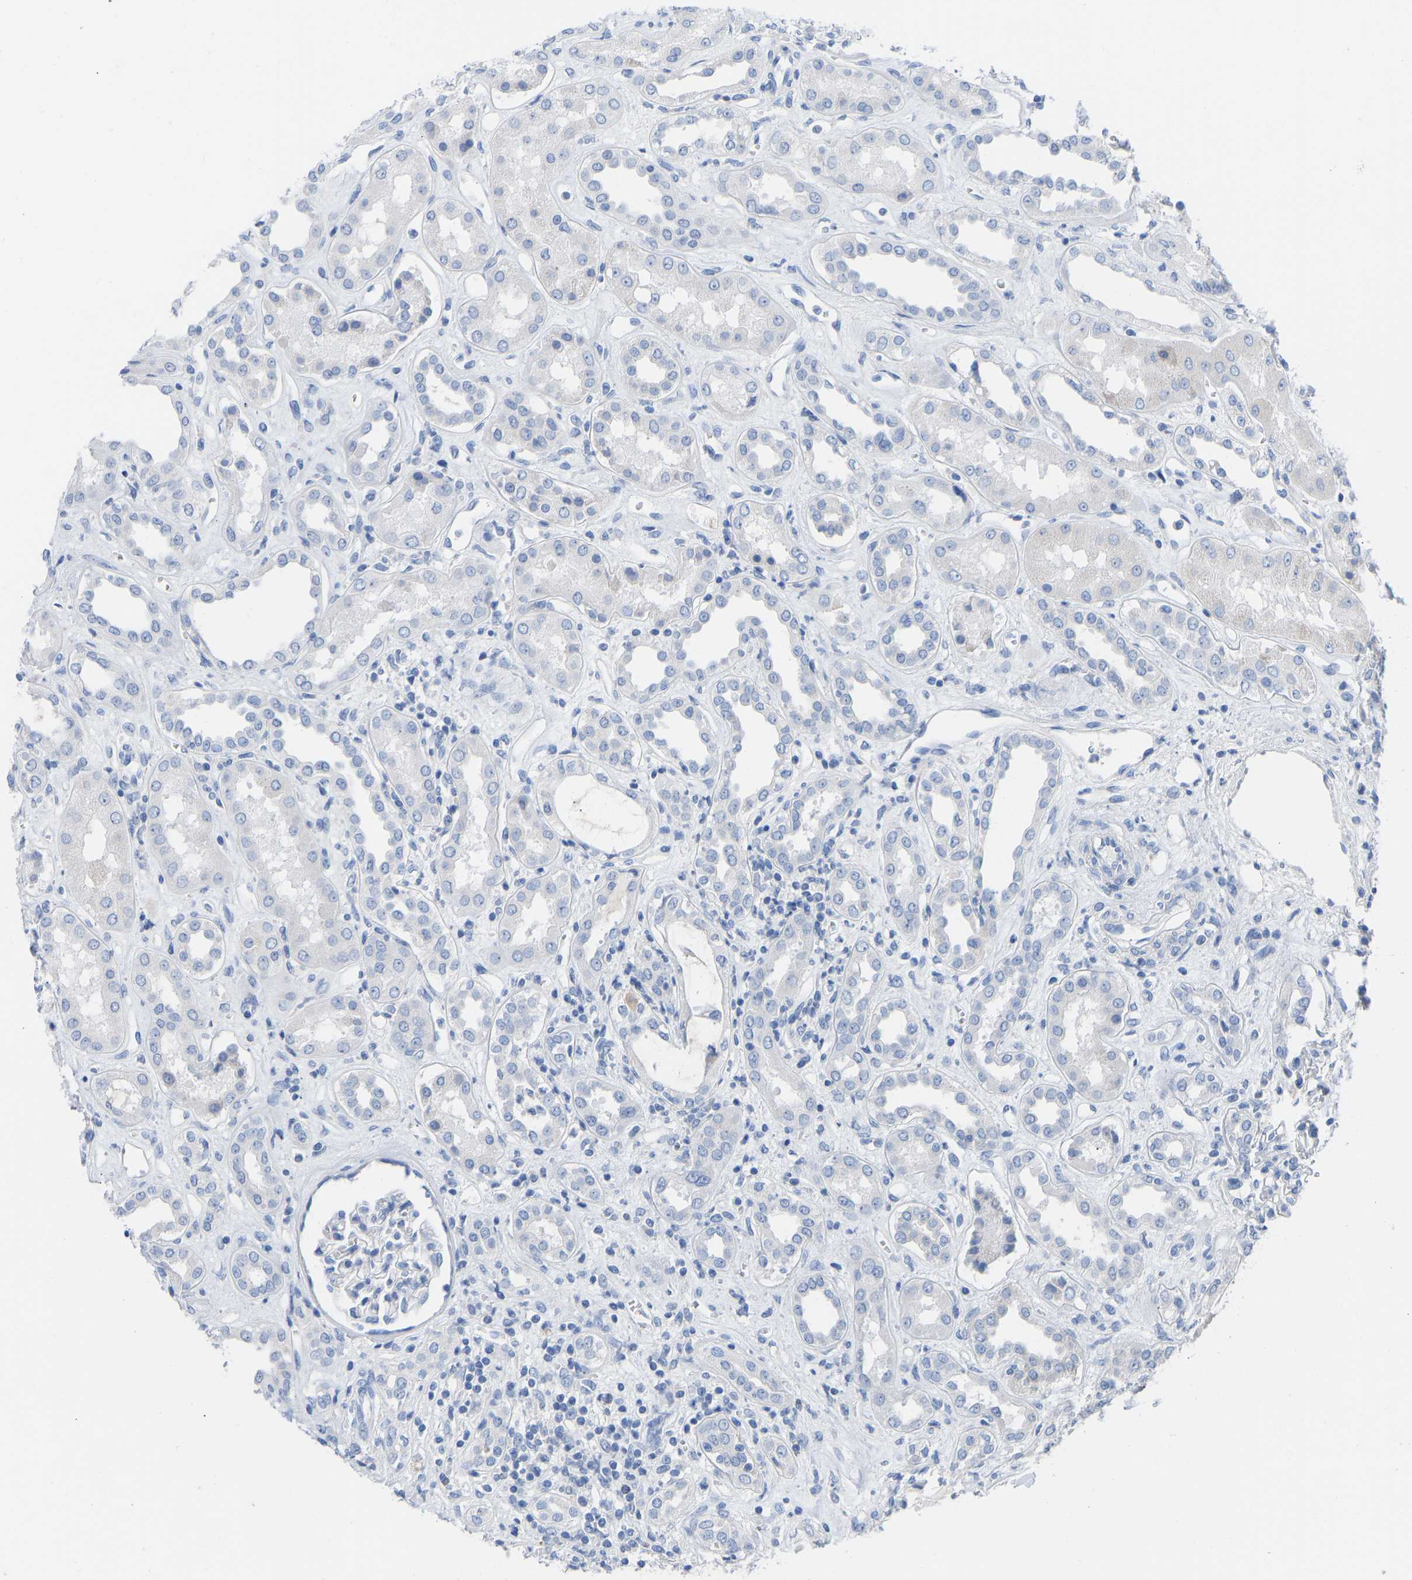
{"staining": {"intensity": "negative", "quantity": "none", "location": "none"}, "tissue": "kidney", "cell_type": "Cells in glomeruli", "image_type": "normal", "snomed": [{"axis": "morphology", "description": "Normal tissue, NOS"}, {"axis": "topography", "description": "Kidney"}], "caption": "Human kidney stained for a protein using immunohistochemistry (IHC) shows no staining in cells in glomeruli.", "gene": "OLIG2", "patient": {"sex": "male", "age": 59}}